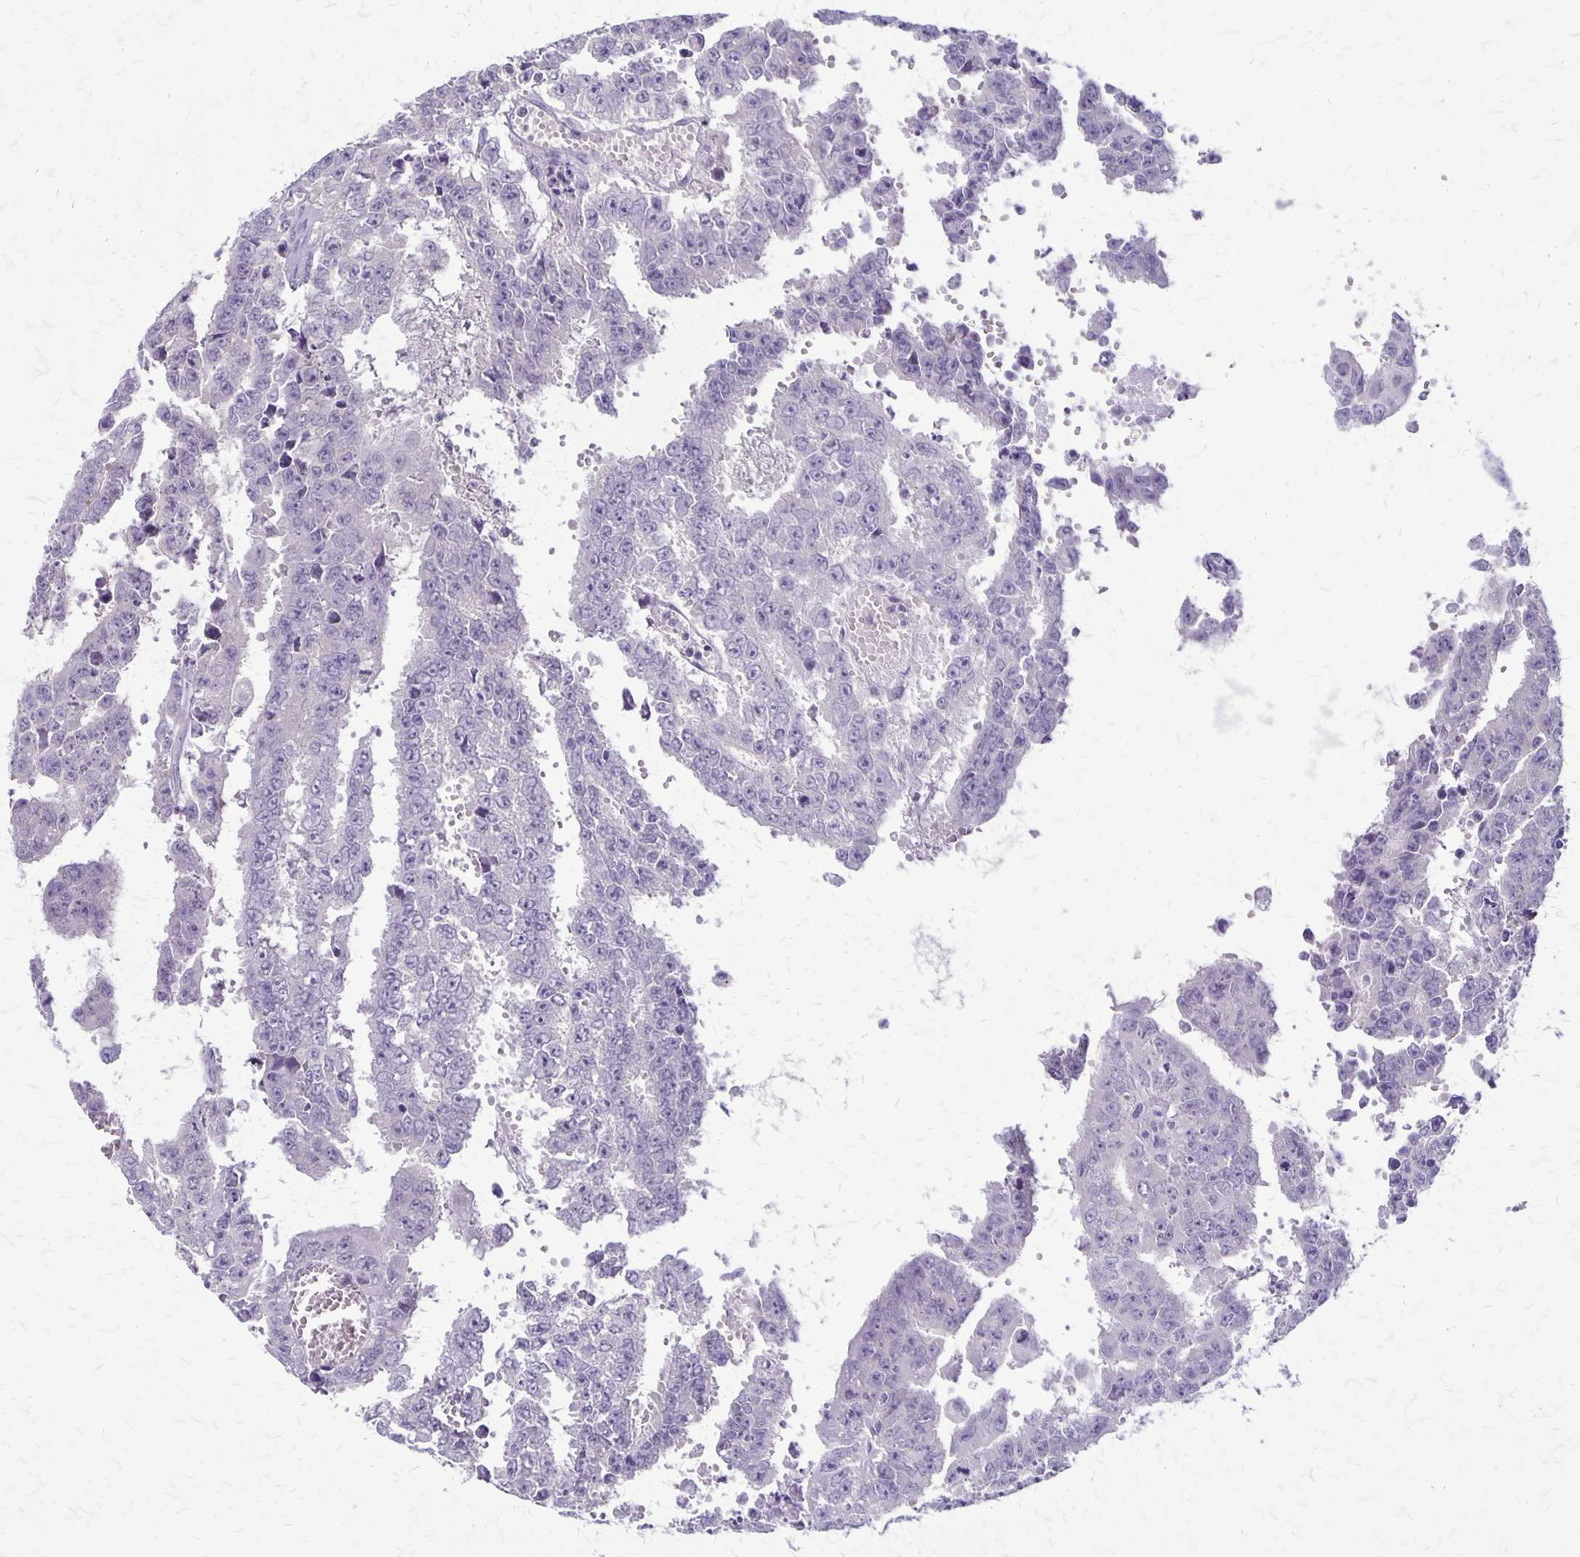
{"staining": {"intensity": "negative", "quantity": "none", "location": "none"}, "tissue": "testis cancer", "cell_type": "Tumor cells", "image_type": "cancer", "snomed": [{"axis": "morphology", "description": "Carcinoma, Embryonal, NOS"}, {"axis": "morphology", "description": "Teratoma, malignant, NOS"}, {"axis": "topography", "description": "Testis"}], "caption": "High magnification brightfield microscopy of testis cancer stained with DAB (brown) and counterstained with hematoxylin (blue): tumor cells show no significant positivity.", "gene": "PLXNB3", "patient": {"sex": "male", "age": 24}}